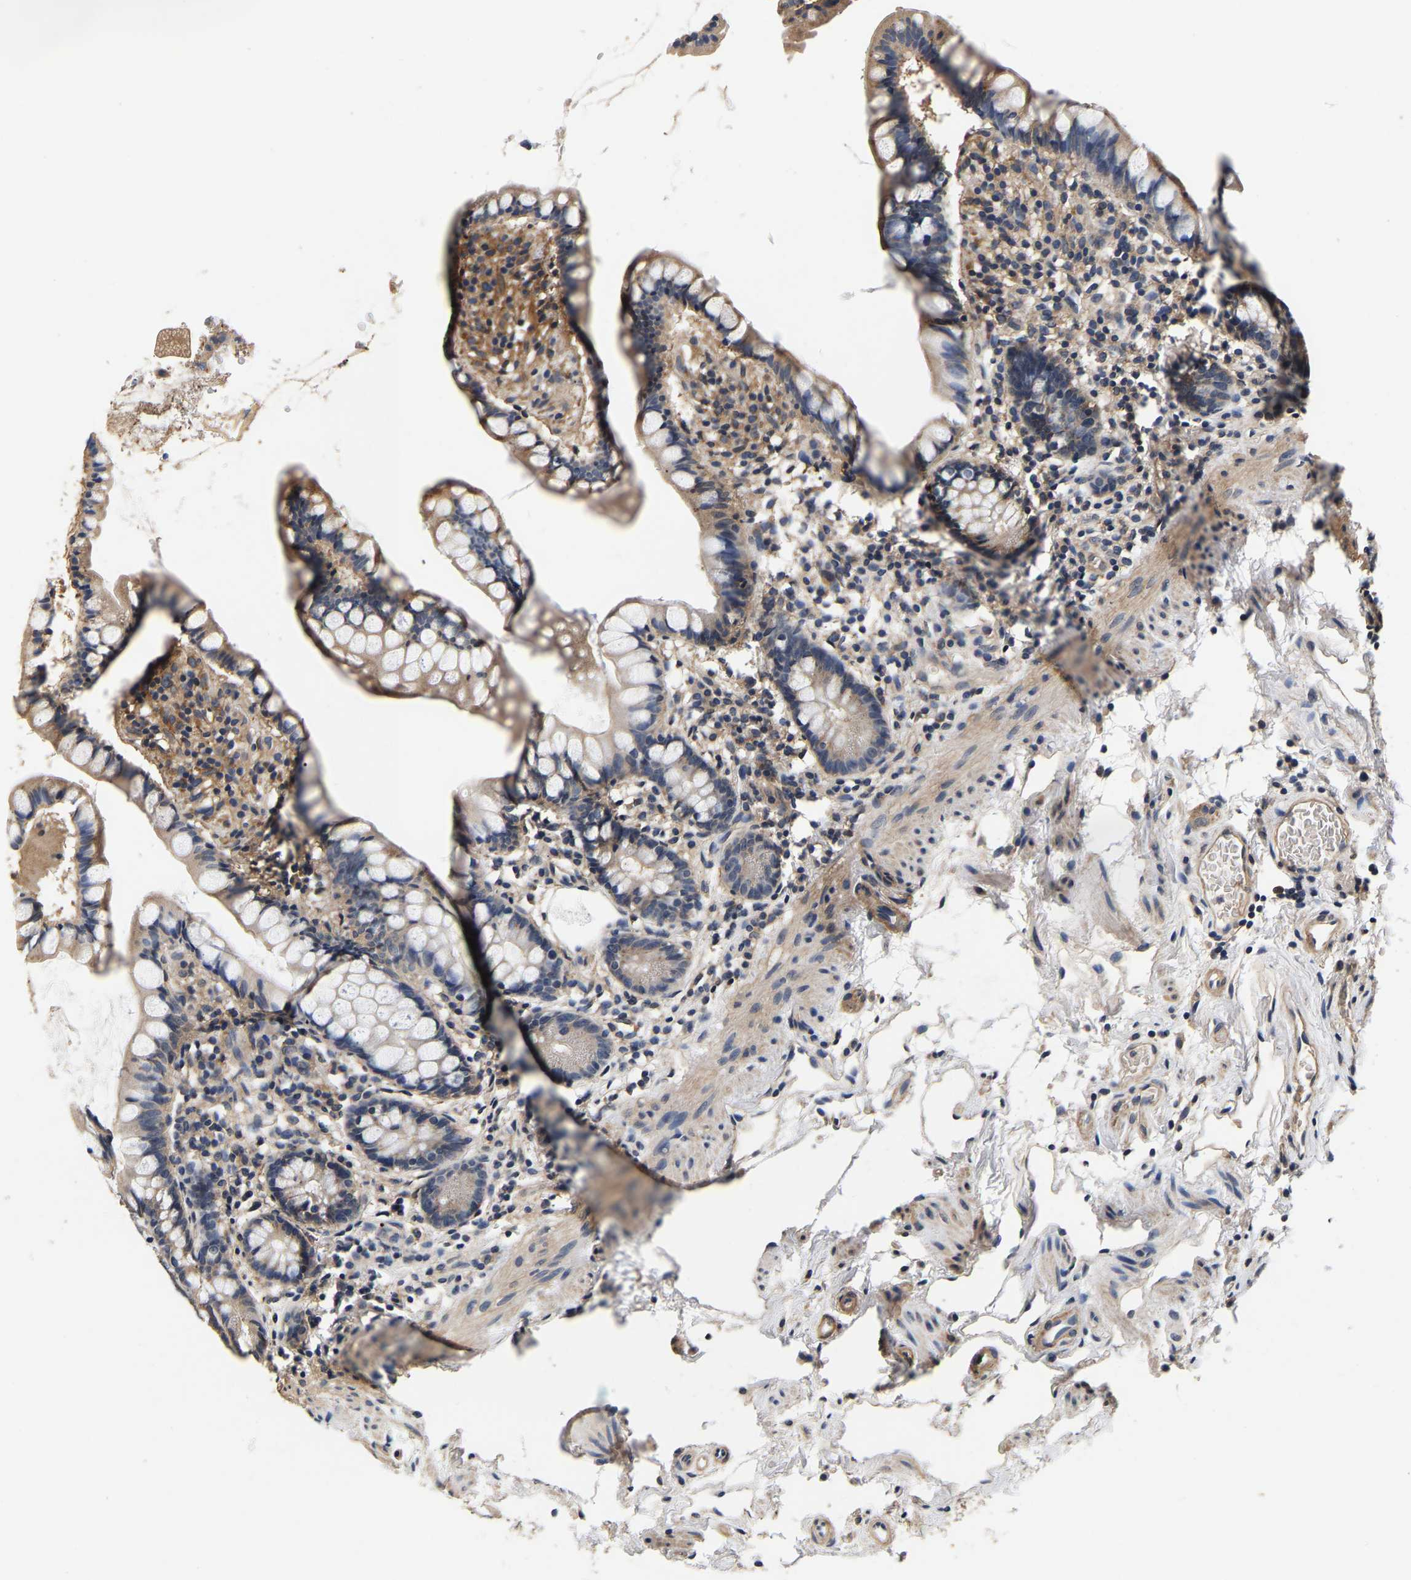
{"staining": {"intensity": "weak", "quantity": "25%-75%", "location": "cytoplasmic/membranous"}, "tissue": "small intestine", "cell_type": "Glandular cells", "image_type": "normal", "snomed": [{"axis": "morphology", "description": "Normal tissue, NOS"}, {"axis": "topography", "description": "Small intestine"}], "caption": "Protein staining reveals weak cytoplasmic/membranous staining in approximately 25%-75% of glandular cells in benign small intestine.", "gene": "RUVBL1", "patient": {"sex": "female", "age": 84}}